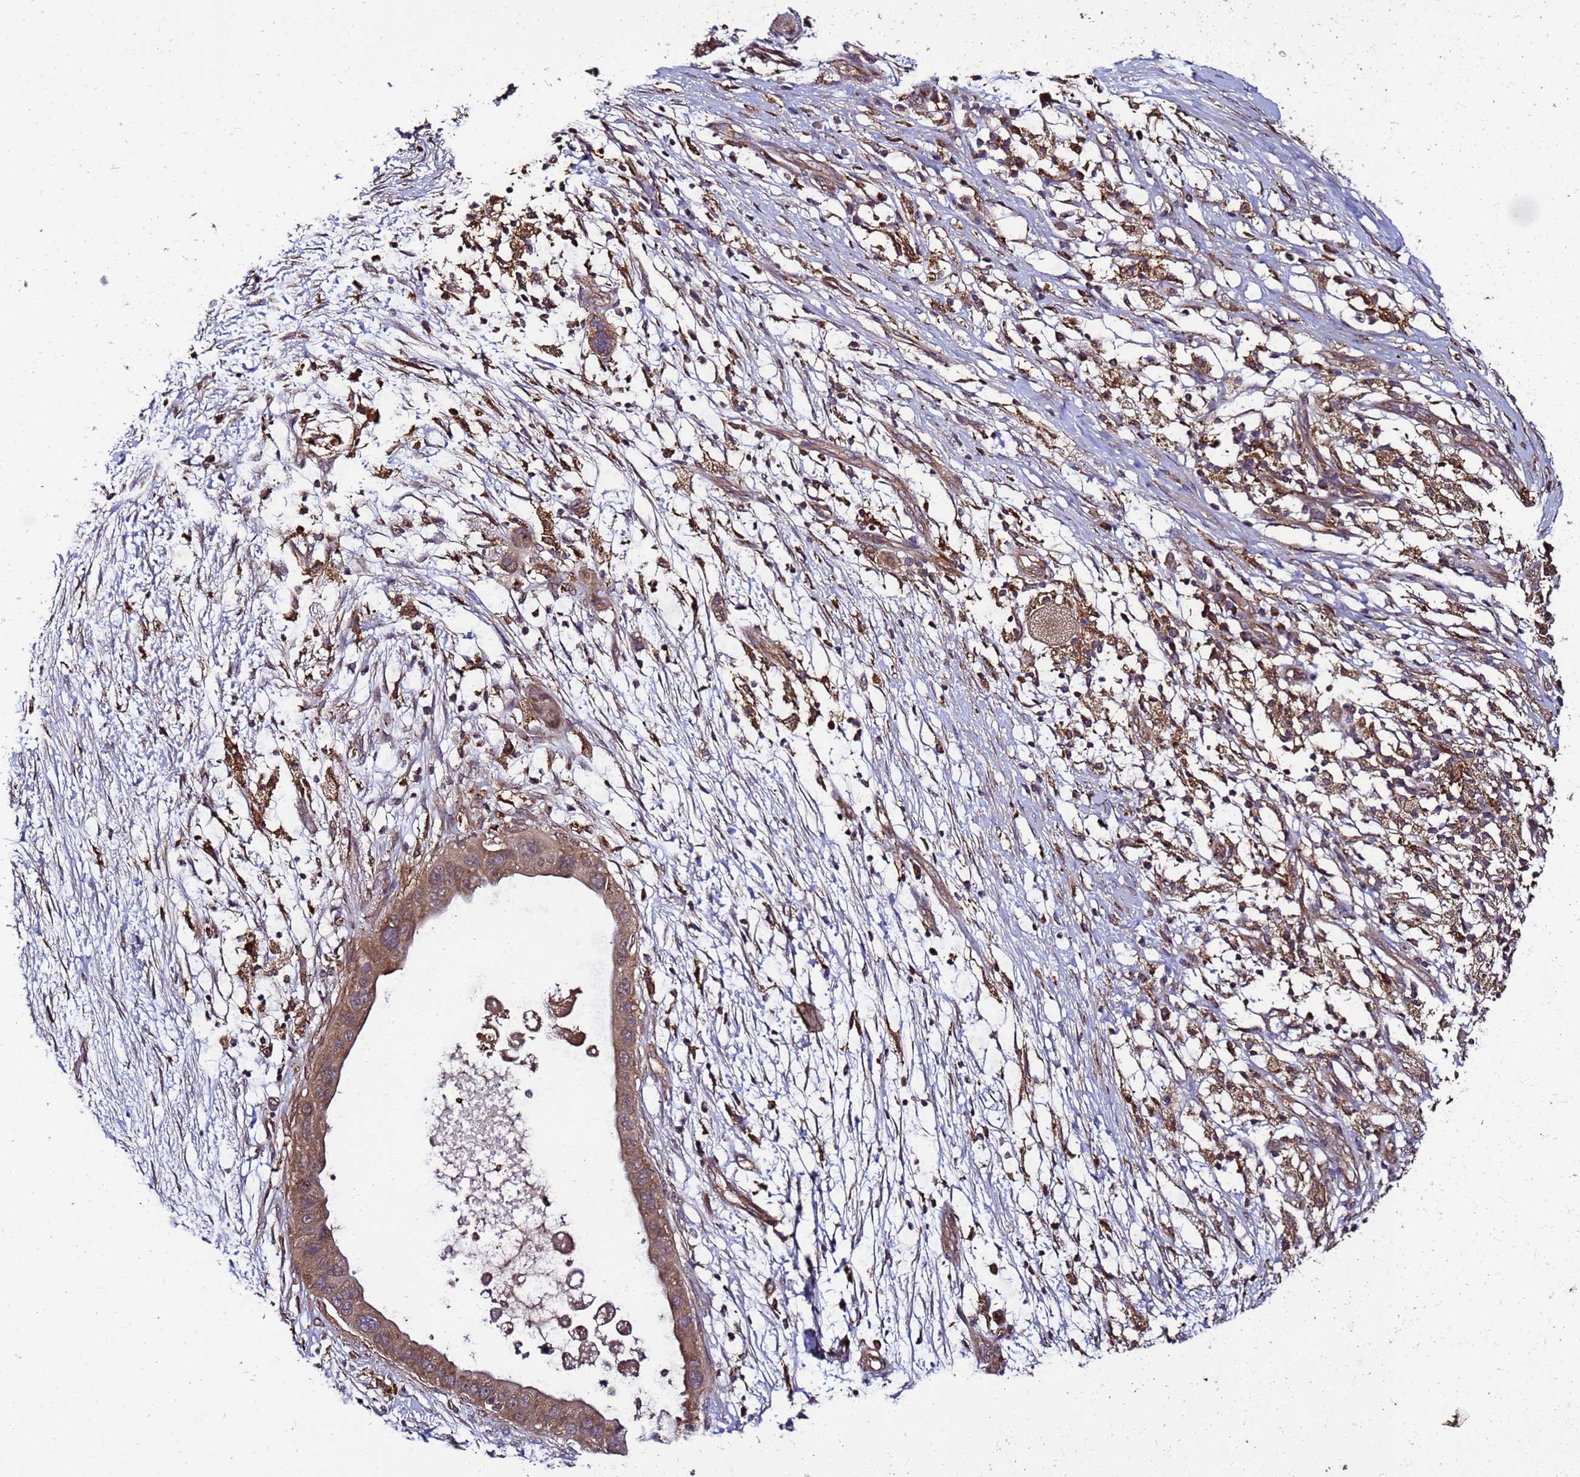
{"staining": {"intensity": "moderate", "quantity": ">75%", "location": "cytoplasmic/membranous"}, "tissue": "pancreatic cancer", "cell_type": "Tumor cells", "image_type": "cancer", "snomed": [{"axis": "morphology", "description": "Adenocarcinoma, NOS"}, {"axis": "topography", "description": "Pancreas"}], "caption": "About >75% of tumor cells in human adenocarcinoma (pancreatic) exhibit moderate cytoplasmic/membranous protein staining as visualized by brown immunohistochemical staining.", "gene": "TRABD", "patient": {"sex": "male", "age": 68}}